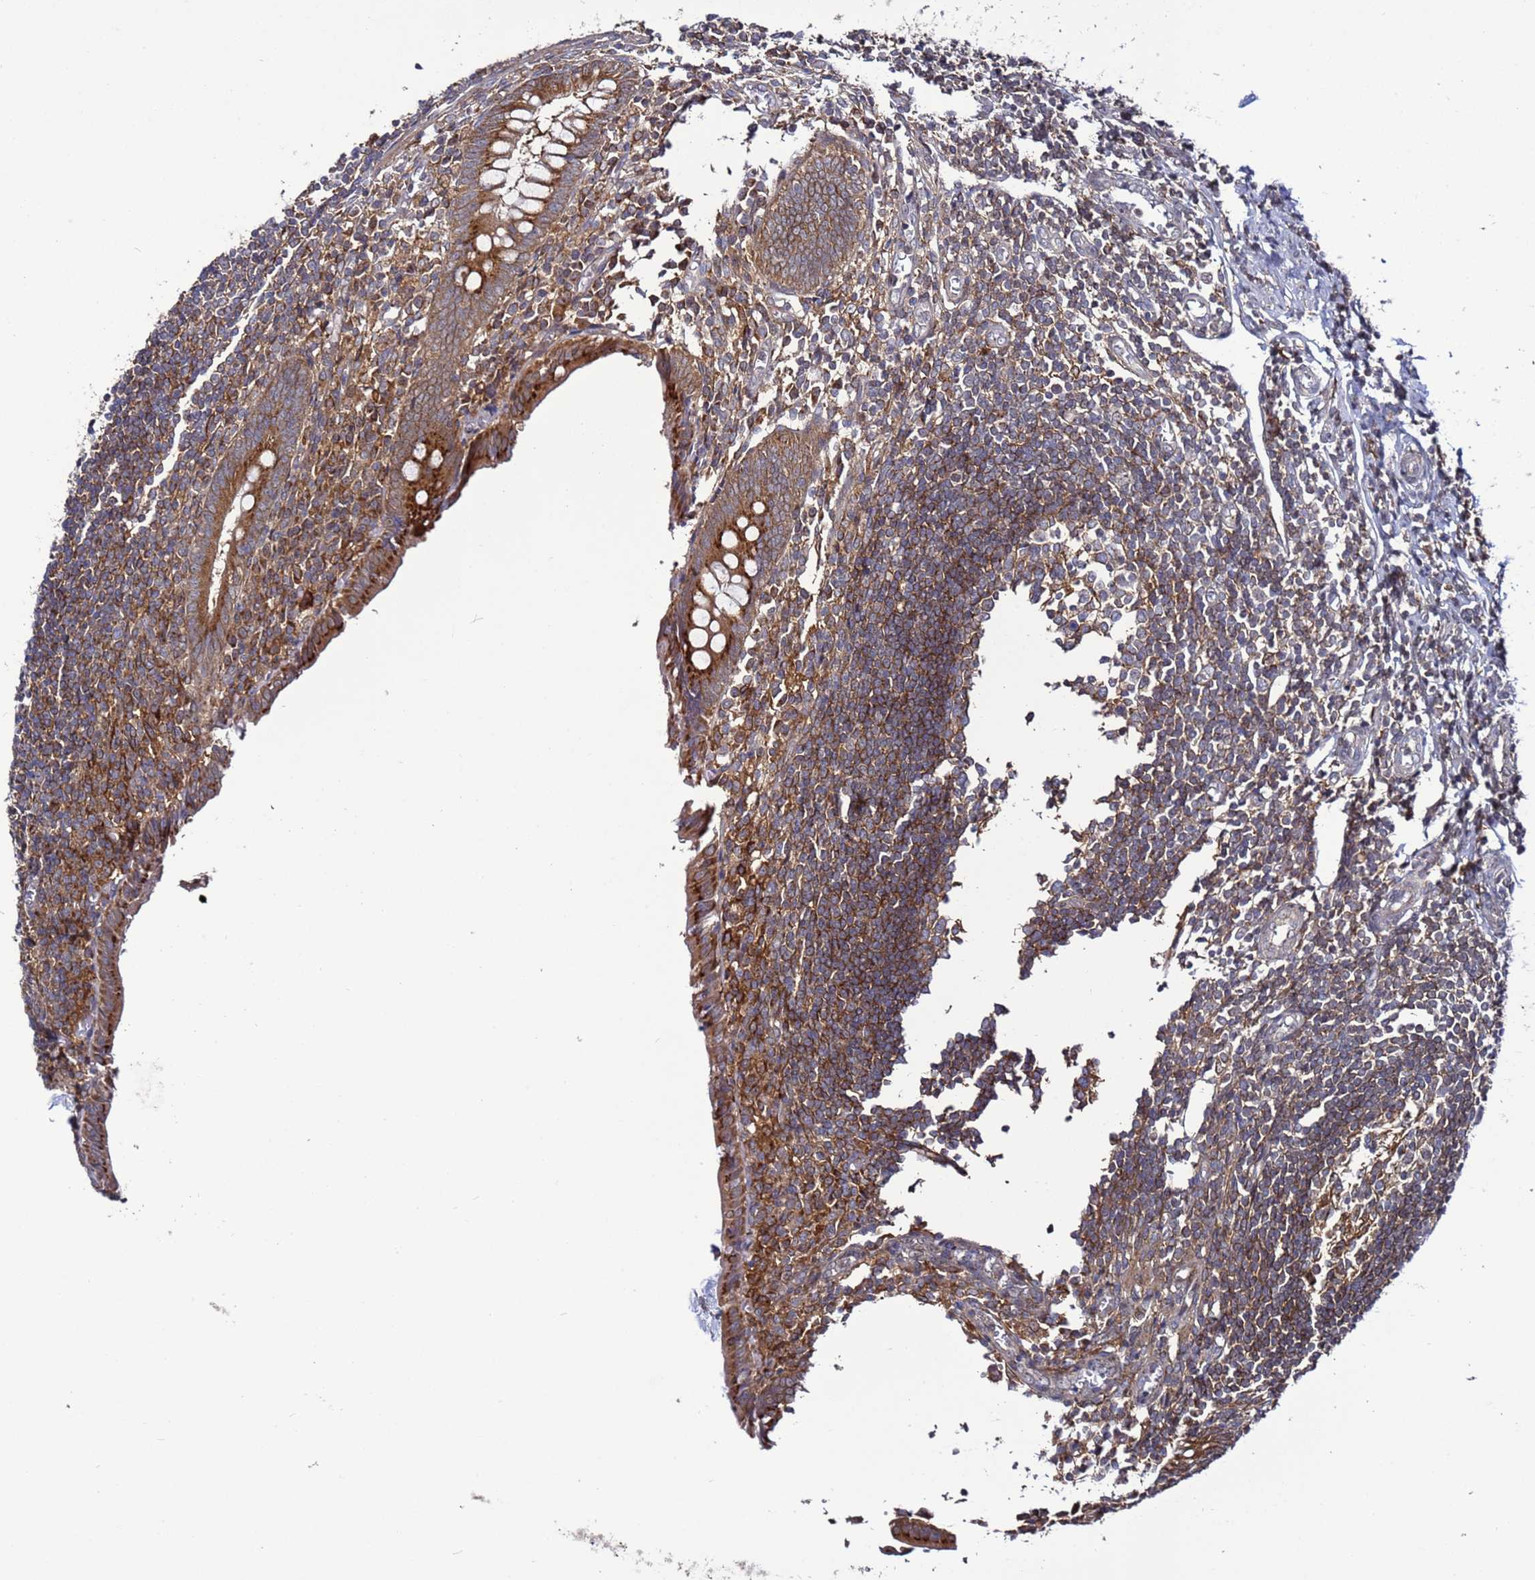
{"staining": {"intensity": "strong", "quantity": ">75%", "location": "cytoplasmic/membranous"}, "tissue": "appendix", "cell_type": "Glandular cells", "image_type": "normal", "snomed": [{"axis": "morphology", "description": "Normal tissue, NOS"}, {"axis": "topography", "description": "Appendix"}], "caption": "Immunohistochemical staining of normal human appendix displays strong cytoplasmic/membranous protein positivity in about >75% of glandular cells.", "gene": "TMEM176B", "patient": {"sex": "female", "age": 17}}